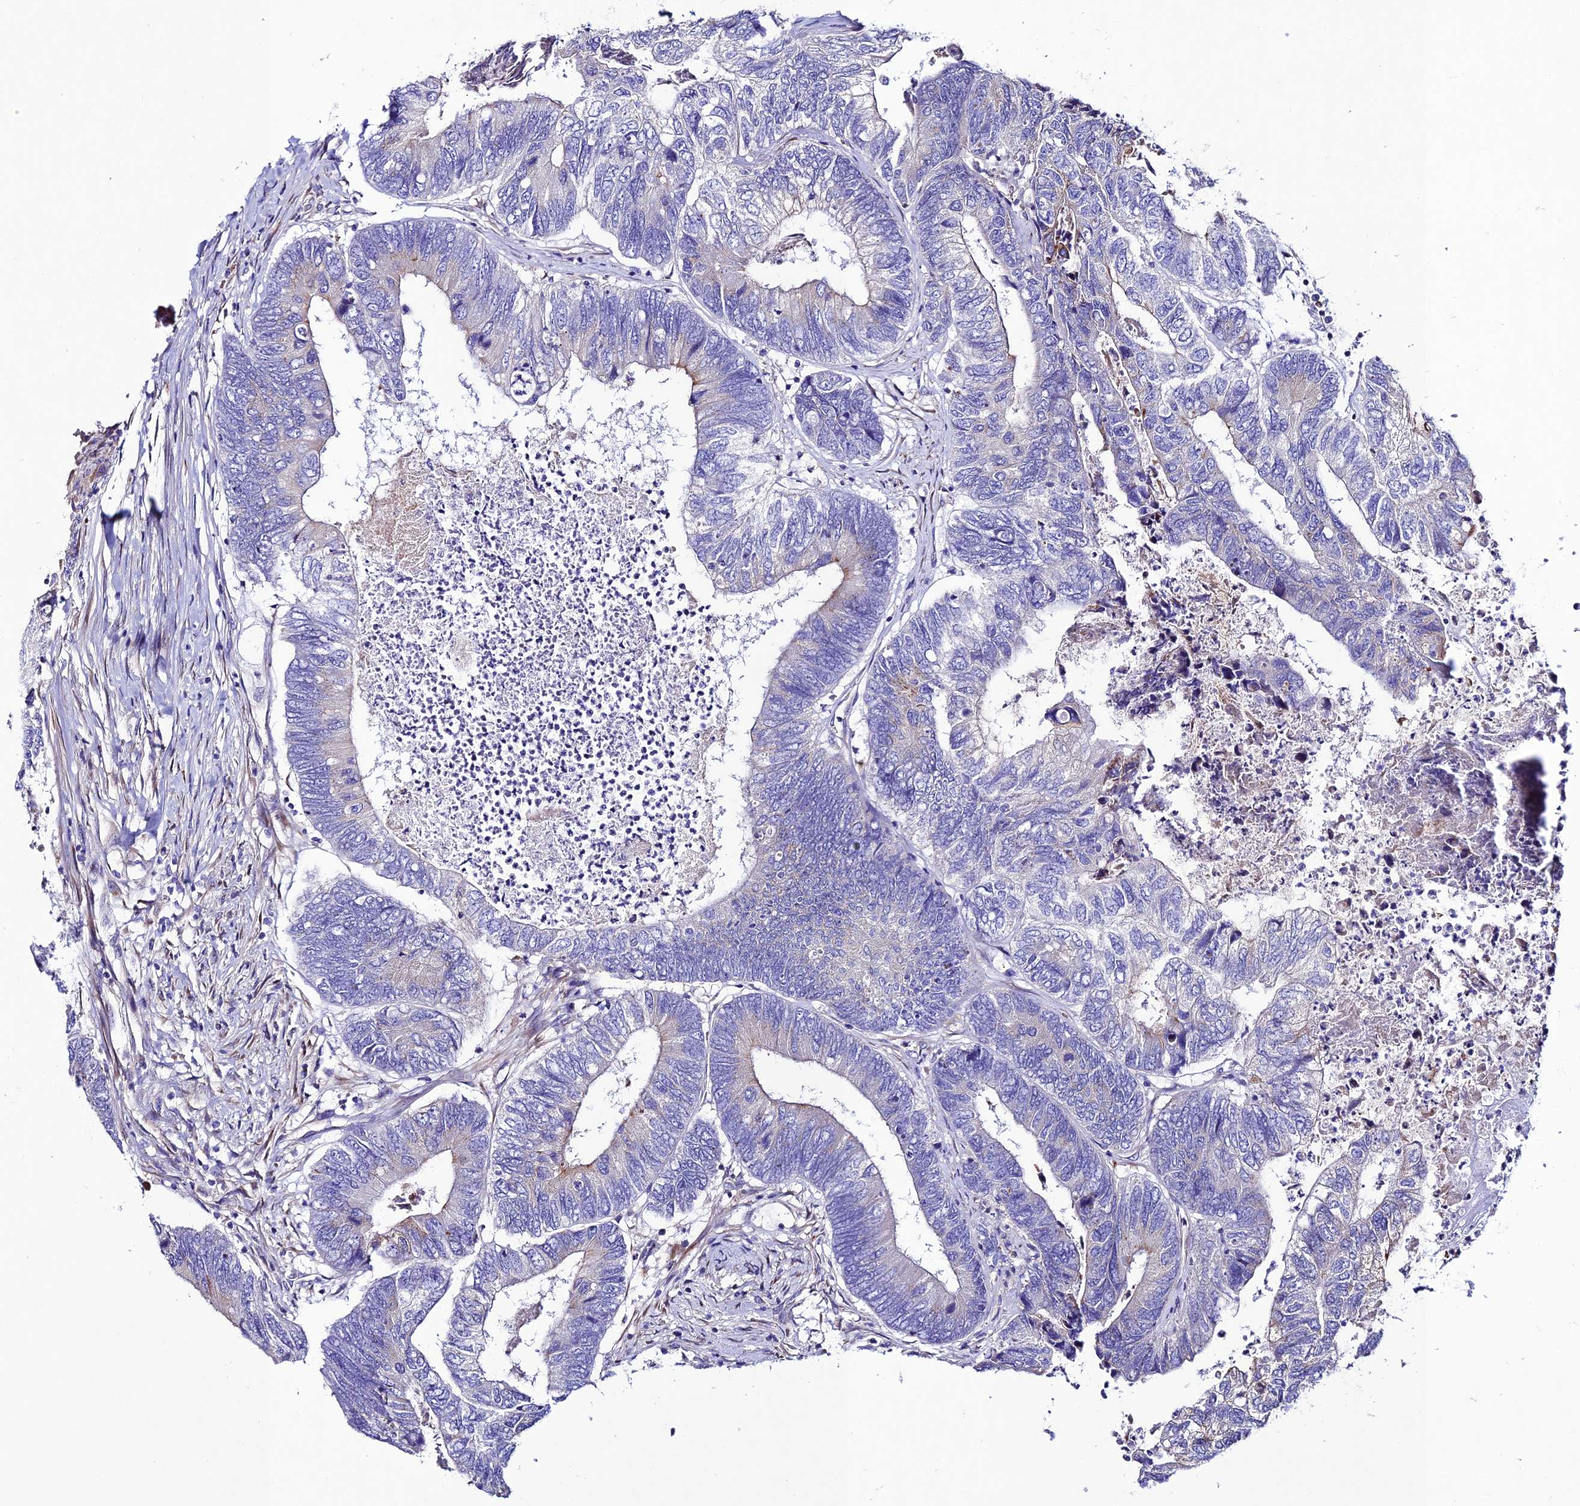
{"staining": {"intensity": "negative", "quantity": "none", "location": "none"}, "tissue": "colorectal cancer", "cell_type": "Tumor cells", "image_type": "cancer", "snomed": [{"axis": "morphology", "description": "Adenocarcinoma, NOS"}, {"axis": "topography", "description": "Colon"}], "caption": "A photomicrograph of human colorectal adenocarcinoma is negative for staining in tumor cells.", "gene": "OR51Q1", "patient": {"sex": "female", "age": 67}}